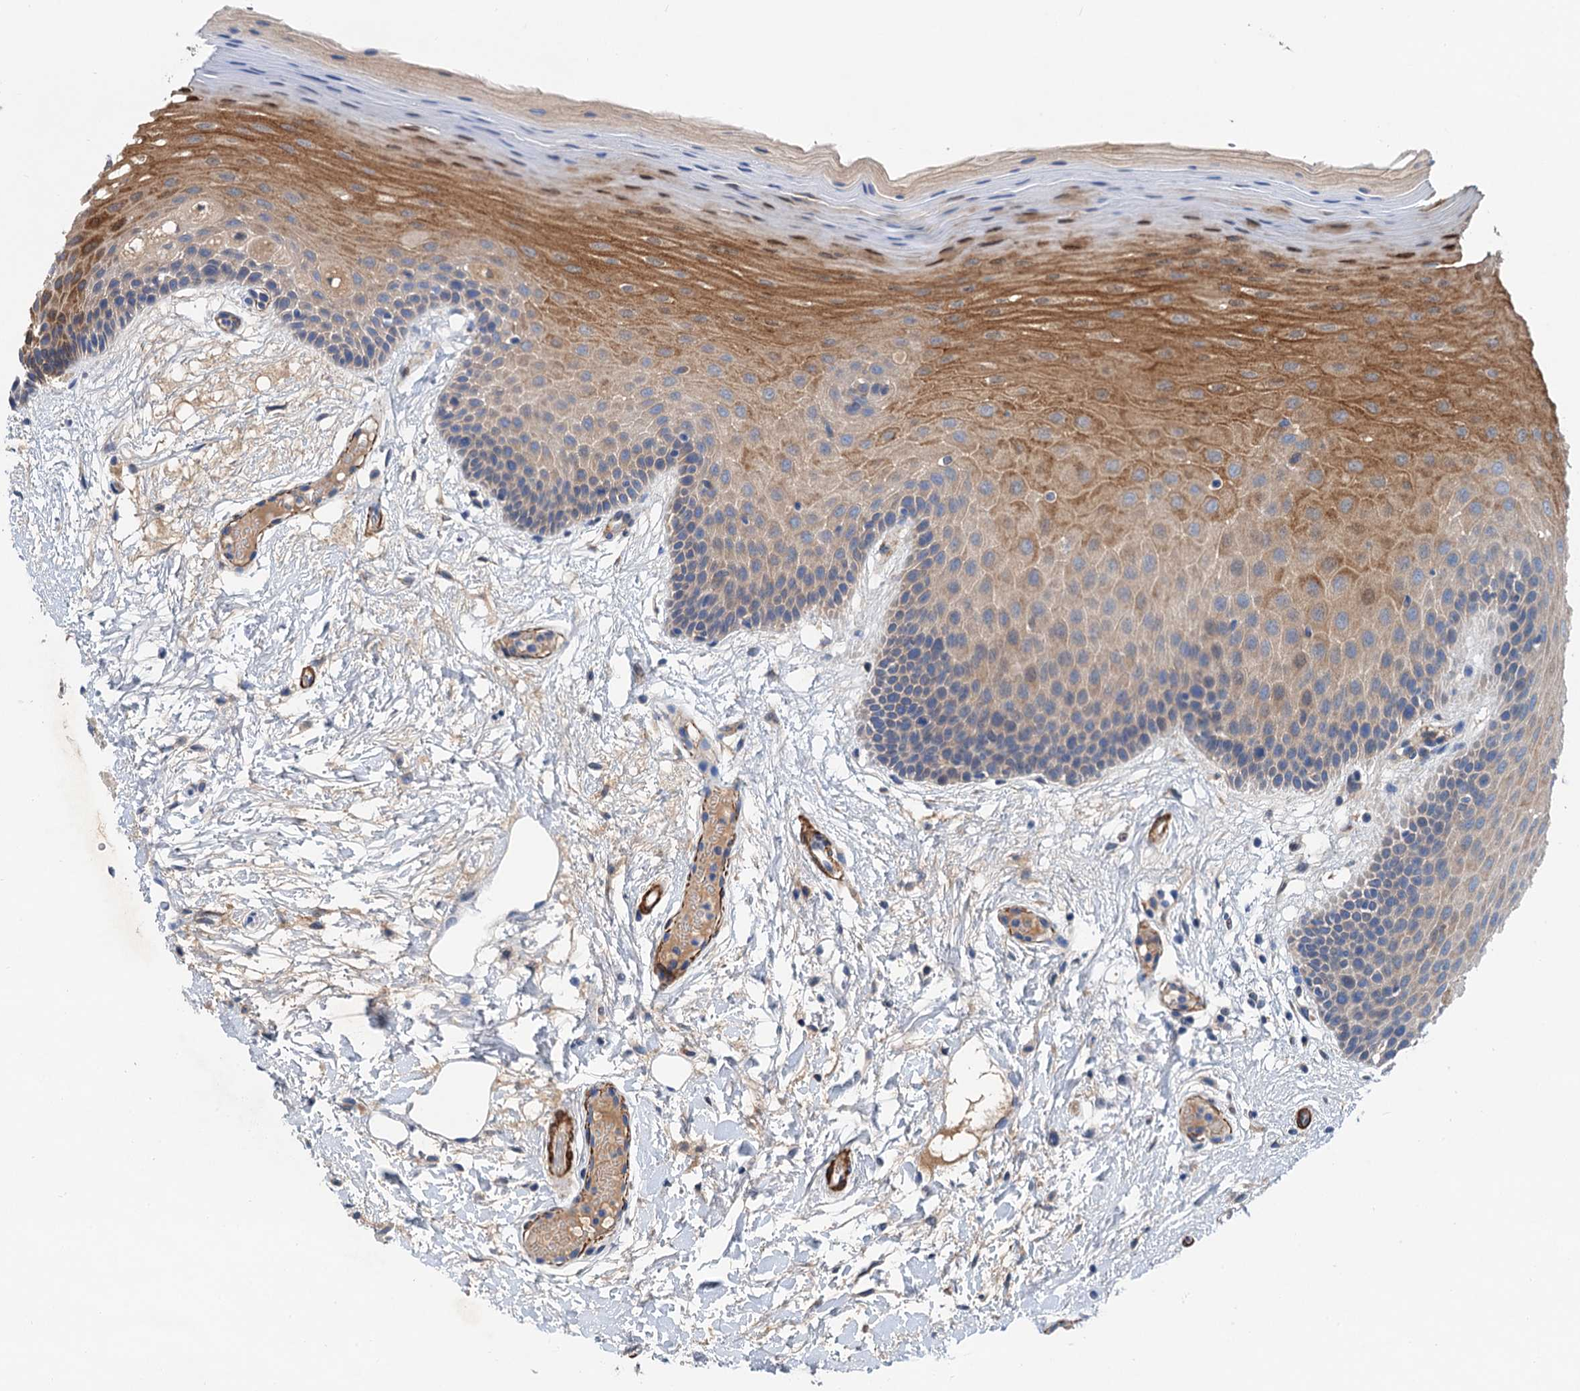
{"staining": {"intensity": "moderate", "quantity": ">75%", "location": "cytoplasmic/membranous"}, "tissue": "oral mucosa", "cell_type": "Squamous epithelial cells", "image_type": "normal", "snomed": [{"axis": "morphology", "description": "Normal tissue, NOS"}, {"axis": "topography", "description": "Oral tissue"}, {"axis": "topography", "description": "Tounge, NOS"}], "caption": "Immunohistochemical staining of benign oral mucosa exhibits medium levels of moderate cytoplasmic/membranous positivity in about >75% of squamous epithelial cells.", "gene": "CSTPP1", "patient": {"sex": "male", "age": 47}}